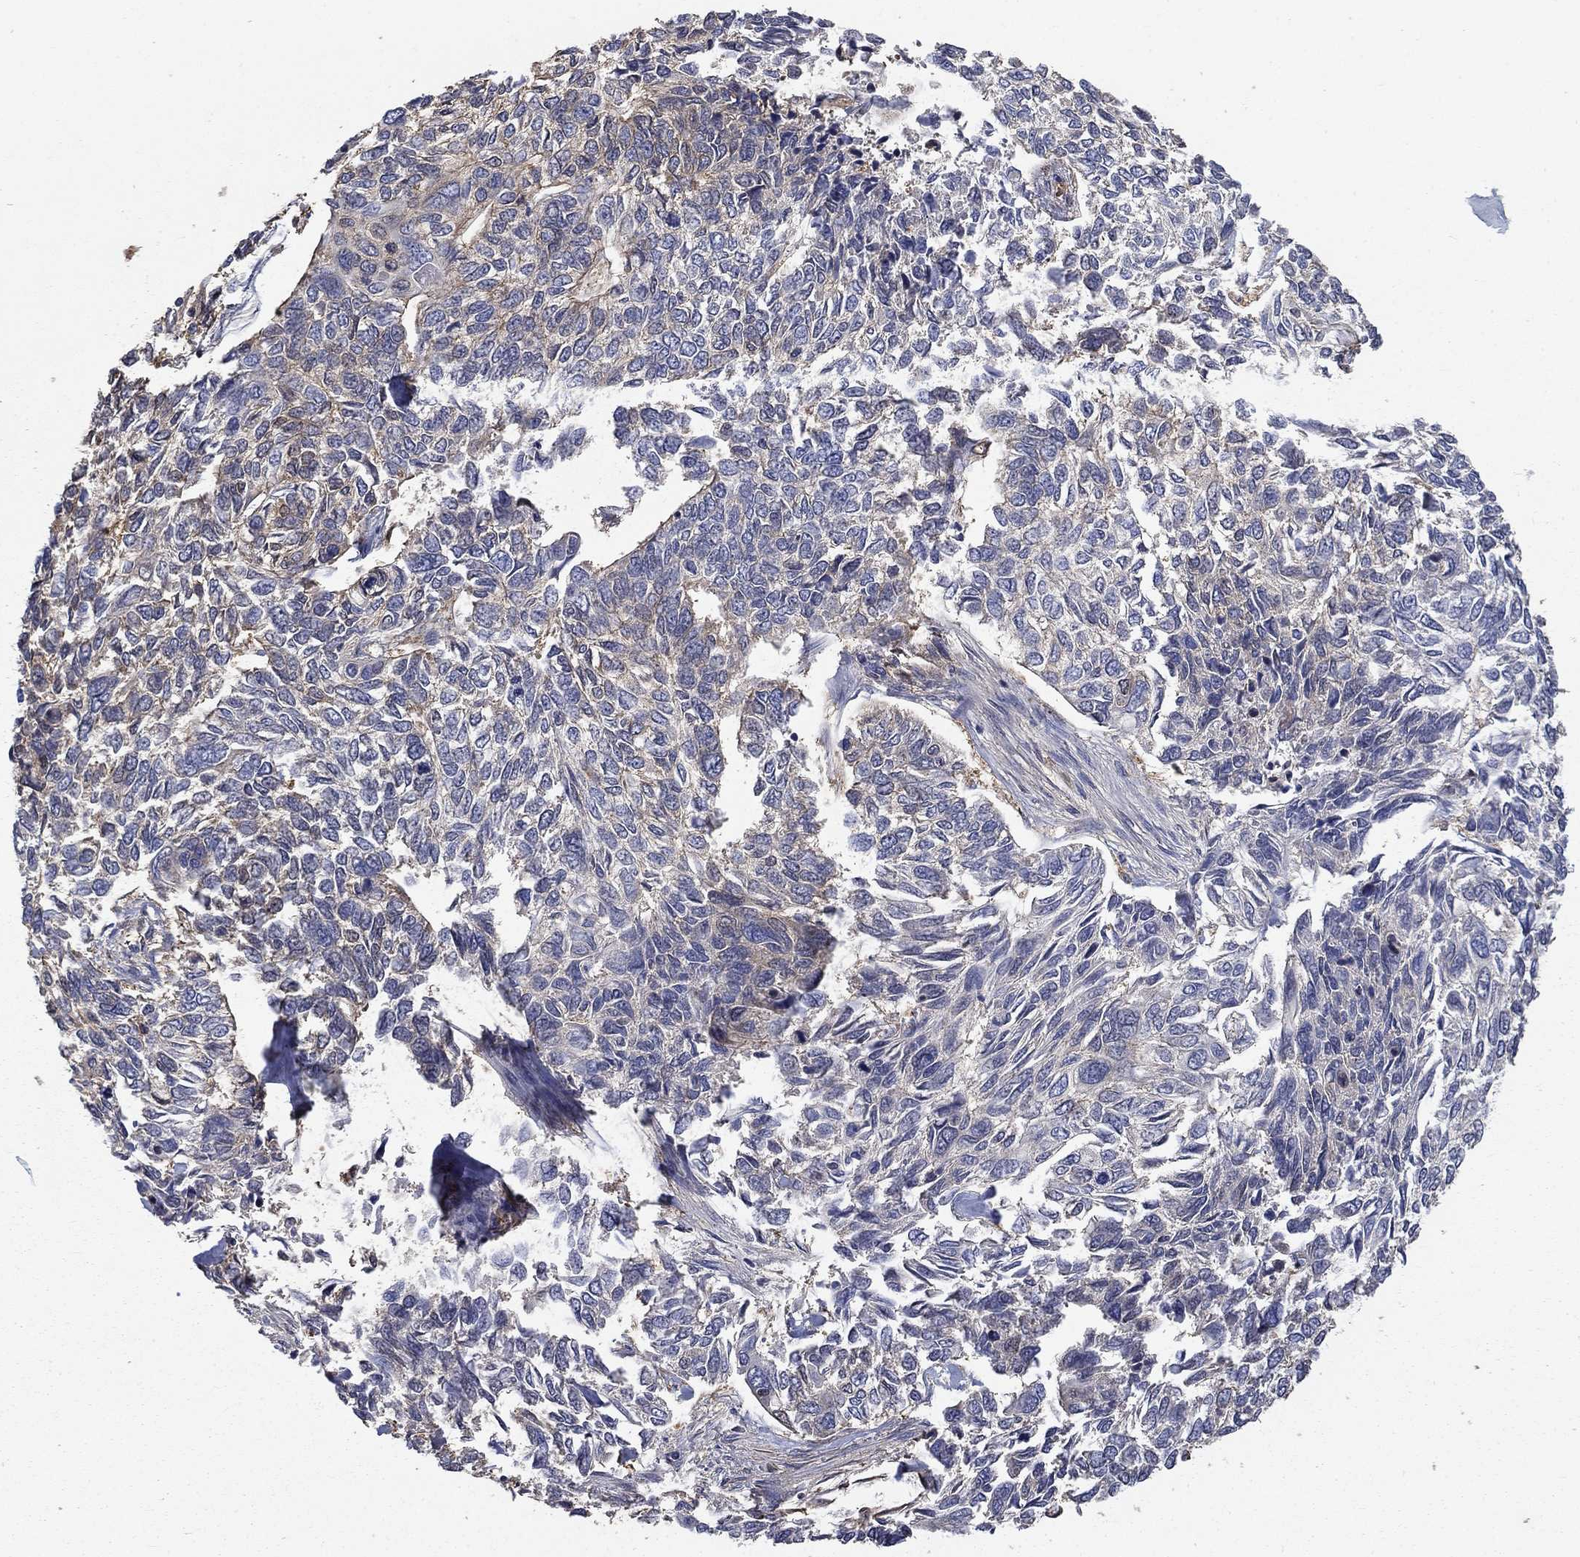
{"staining": {"intensity": "moderate", "quantity": "<25%", "location": "cytoplasmic/membranous"}, "tissue": "skin cancer", "cell_type": "Tumor cells", "image_type": "cancer", "snomed": [{"axis": "morphology", "description": "Basal cell carcinoma"}, {"axis": "topography", "description": "Skin"}], "caption": "High-magnification brightfield microscopy of skin basal cell carcinoma stained with DAB (3,3'-diaminobenzidine) (brown) and counterstained with hematoxylin (blue). tumor cells exhibit moderate cytoplasmic/membranous staining is present in approximately<25% of cells.", "gene": "DPYSL2", "patient": {"sex": "female", "age": 65}}